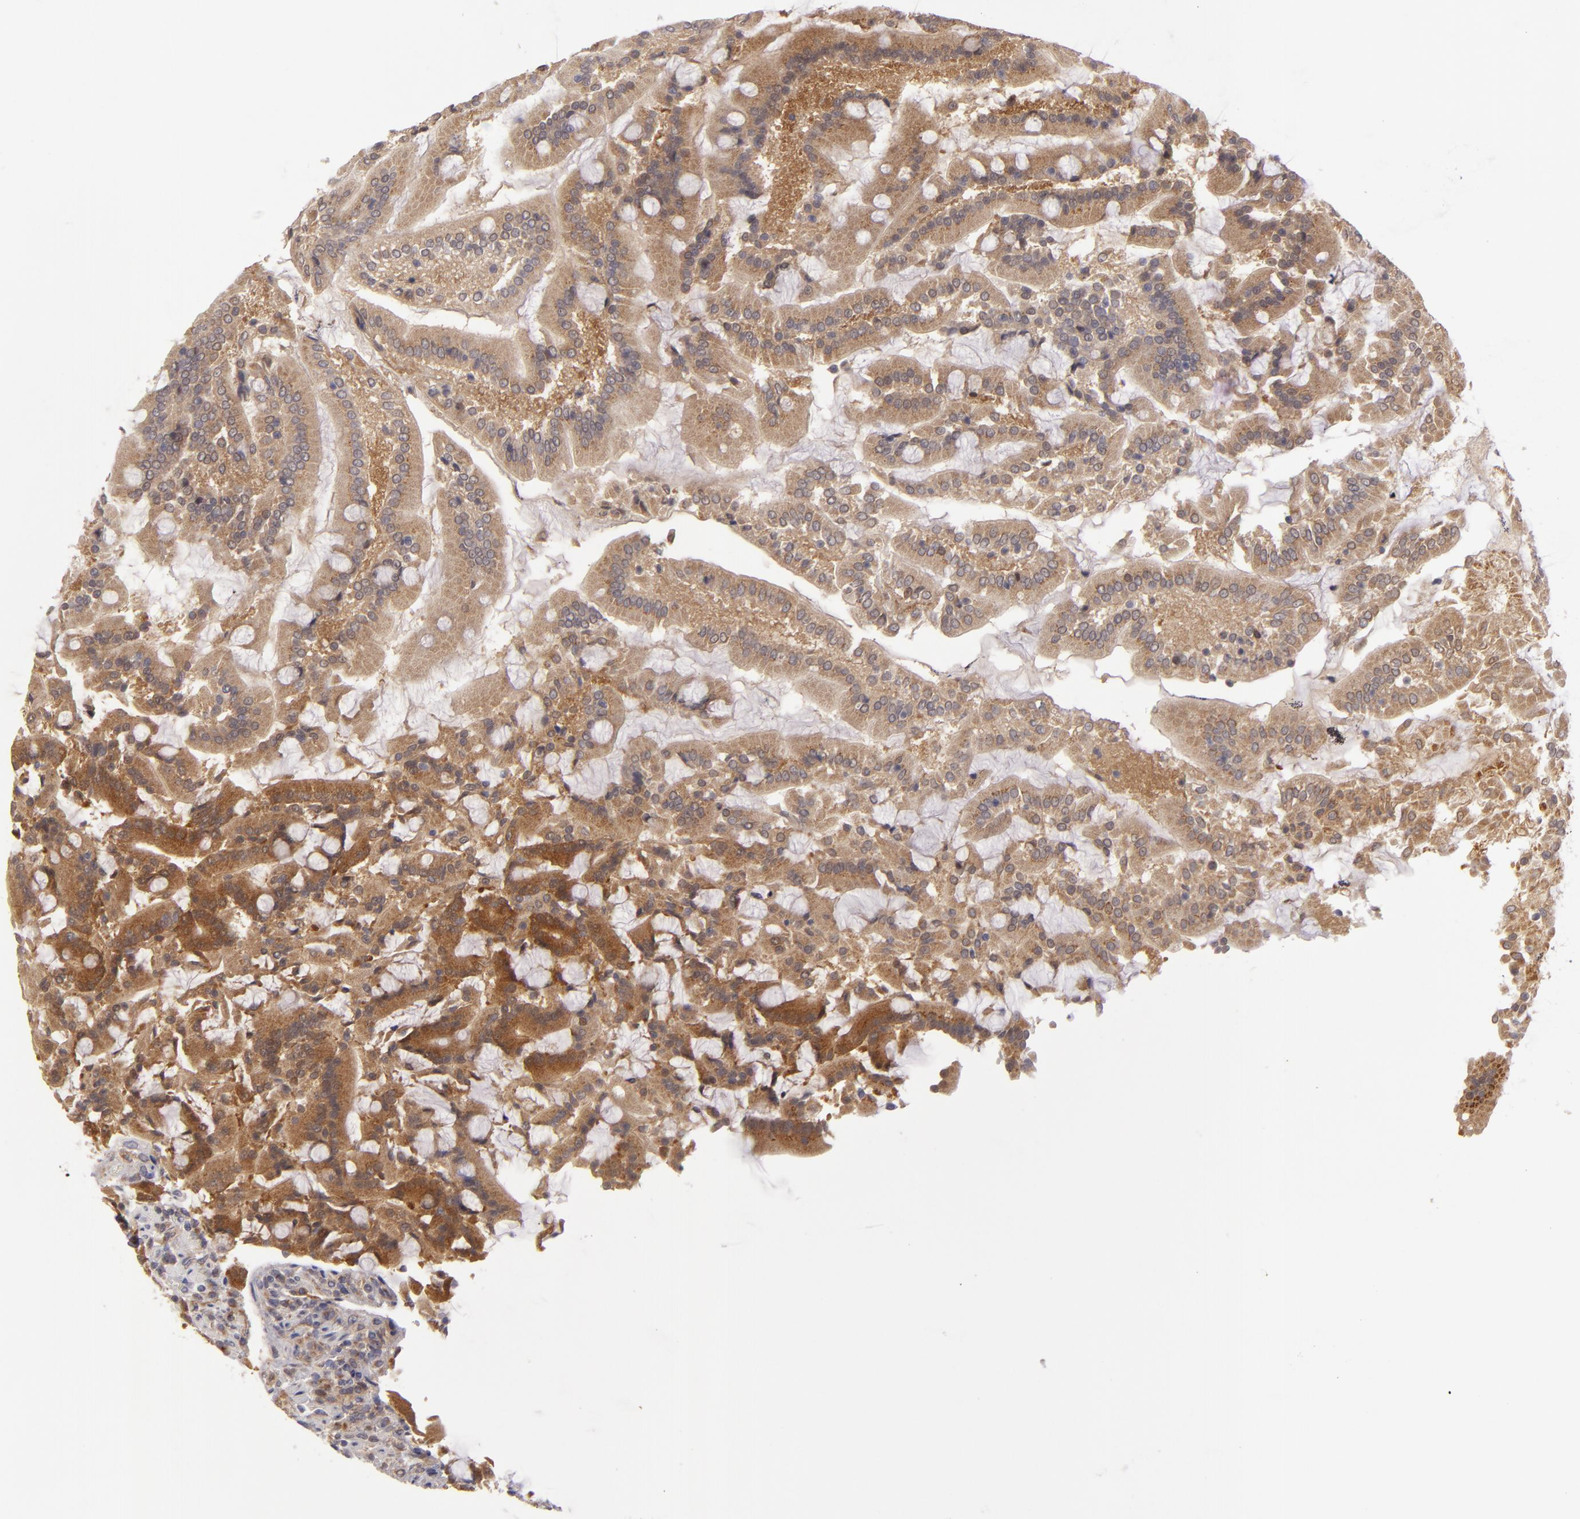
{"staining": {"intensity": "strong", "quantity": ">75%", "location": "cytoplasmic/membranous"}, "tissue": "duodenum", "cell_type": "Glandular cells", "image_type": "normal", "snomed": [{"axis": "morphology", "description": "Normal tissue, NOS"}, {"axis": "topography", "description": "Duodenum"}], "caption": "This photomicrograph demonstrates immunohistochemistry staining of benign duodenum, with high strong cytoplasmic/membranous expression in about >75% of glandular cells.", "gene": "SH2D4A", "patient": {"sex": "female", "age": 64}}